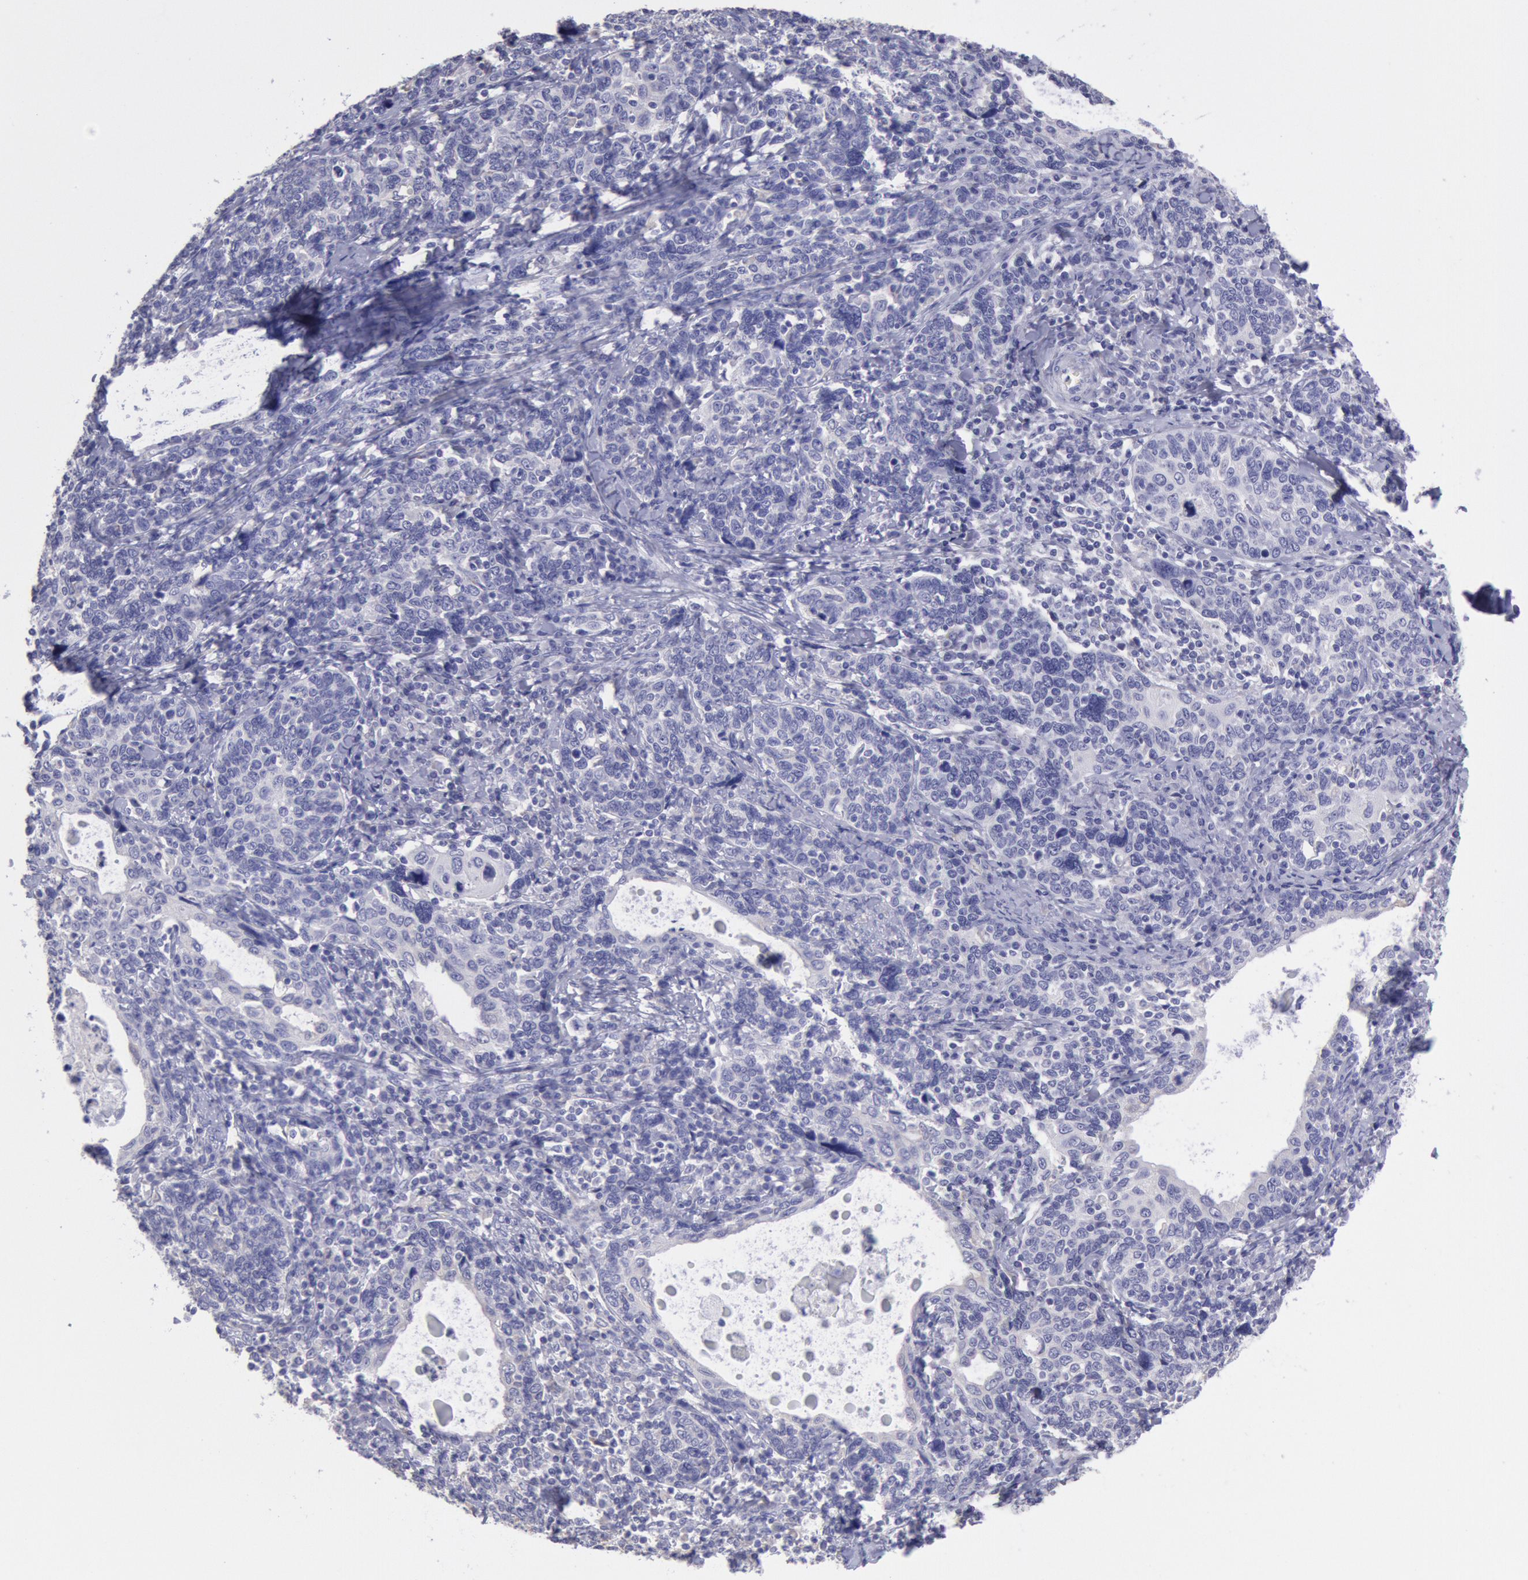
{"staining": {"intensity": "negative", "quantity": "none", "location": "none"}, "tissue": "cervical cancer", "cell_type": "Tumor cells", "image_type": "cancer", "snomed": [{"axis": "morphology", "description": "Squamous cell carcinoma, NOS"}, {"axis": "topography", "description": "Cervix"}], "caption": "Photomicrograph shows no protein positivity in tumor cells of cervical squamous cell carcinoma tissue. Brightfield microscopy of IHC stained with DAB (3,3'-diaminobenzidine) (brown) and hematoxylin (blue), captured at high magnification.", "gene": "MYH7", "patient": {"sex": "female", "age": 41}}